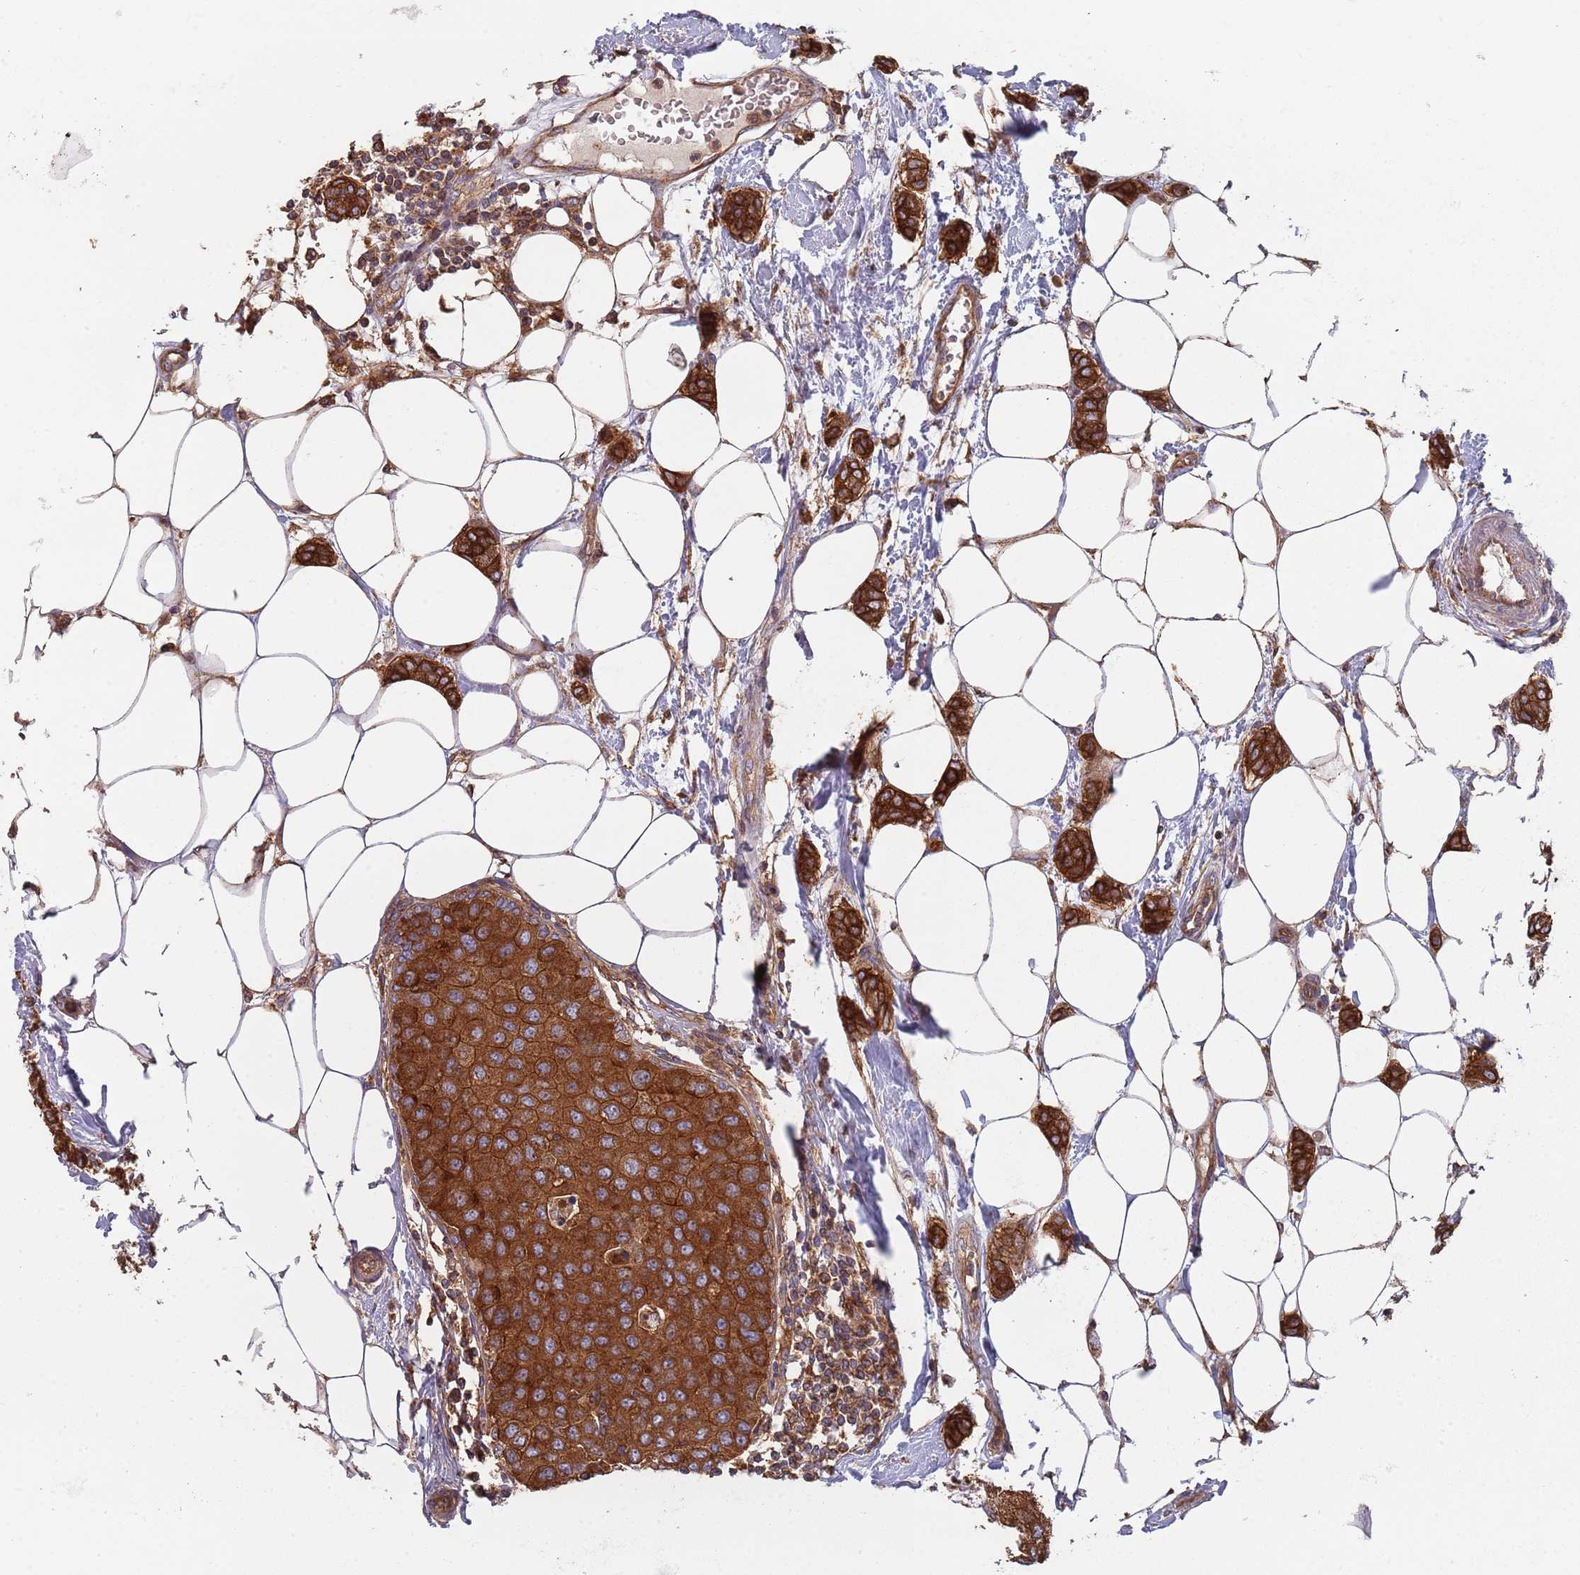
{"staining": {"intensity": "strong", "quantity": ">75%", "location": "cytoplasmic/membranous"}, "tissue": "breast cancer", "cell_type": "Tumor cells", "image_type": "cancer", "snomed": [{"axis": "morphology", "description": "Duct carcinoma"}, {"axis": "topography", "description": "Breast"}], "caption": "Breast cancer (intraductal carcinoma) stained for a protein shows strong cytoplasmic/membranous positivity in tumor cells.", "gene": "GDI2", "patient": {"sex": "female", "age": 72}}